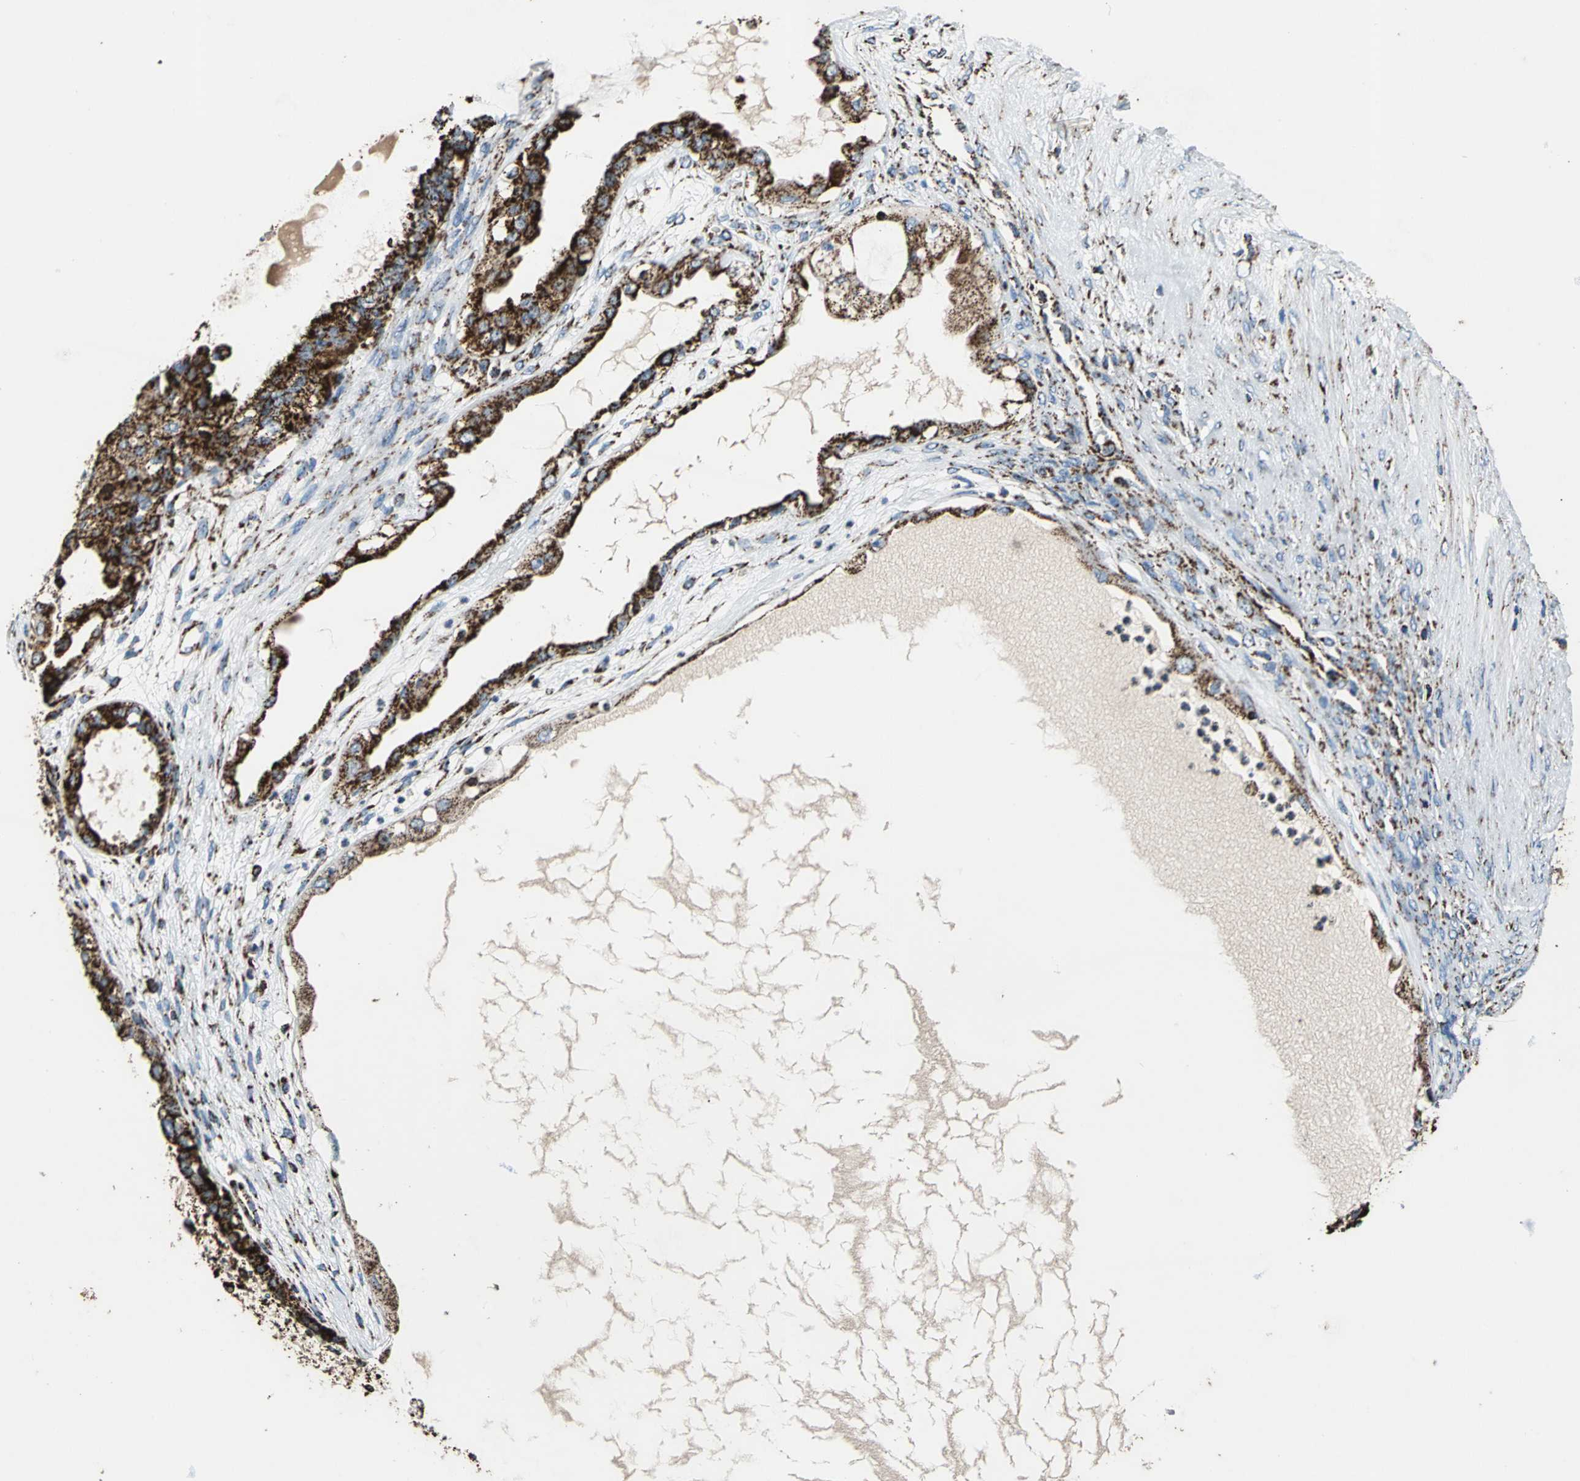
{"staining": {"intensity": "strong", "quantity": ">75%", "location": "cytoplasmic/membranous"}, "tissue": "ovarian cancer", "cell_type": "Tumor cells", "image_type": "cancer", "snomed": [{"axis": "morphology", "description": "Carcinoma, NOS"}, {"axis": "morphology", "description": "Carcinoma, endometroid"}, {"axis": "topography", "description": "Ovary"}], "caption": "A high-resolution micrograph shows immunohistochemistry (IHC) staining of ovarian cancer, which displays strong cytoplasmic/membranous expression in approximately >75% of tumor cells.", "gene": "ECH1", "patient": {"sex": "female", "age": 50}}